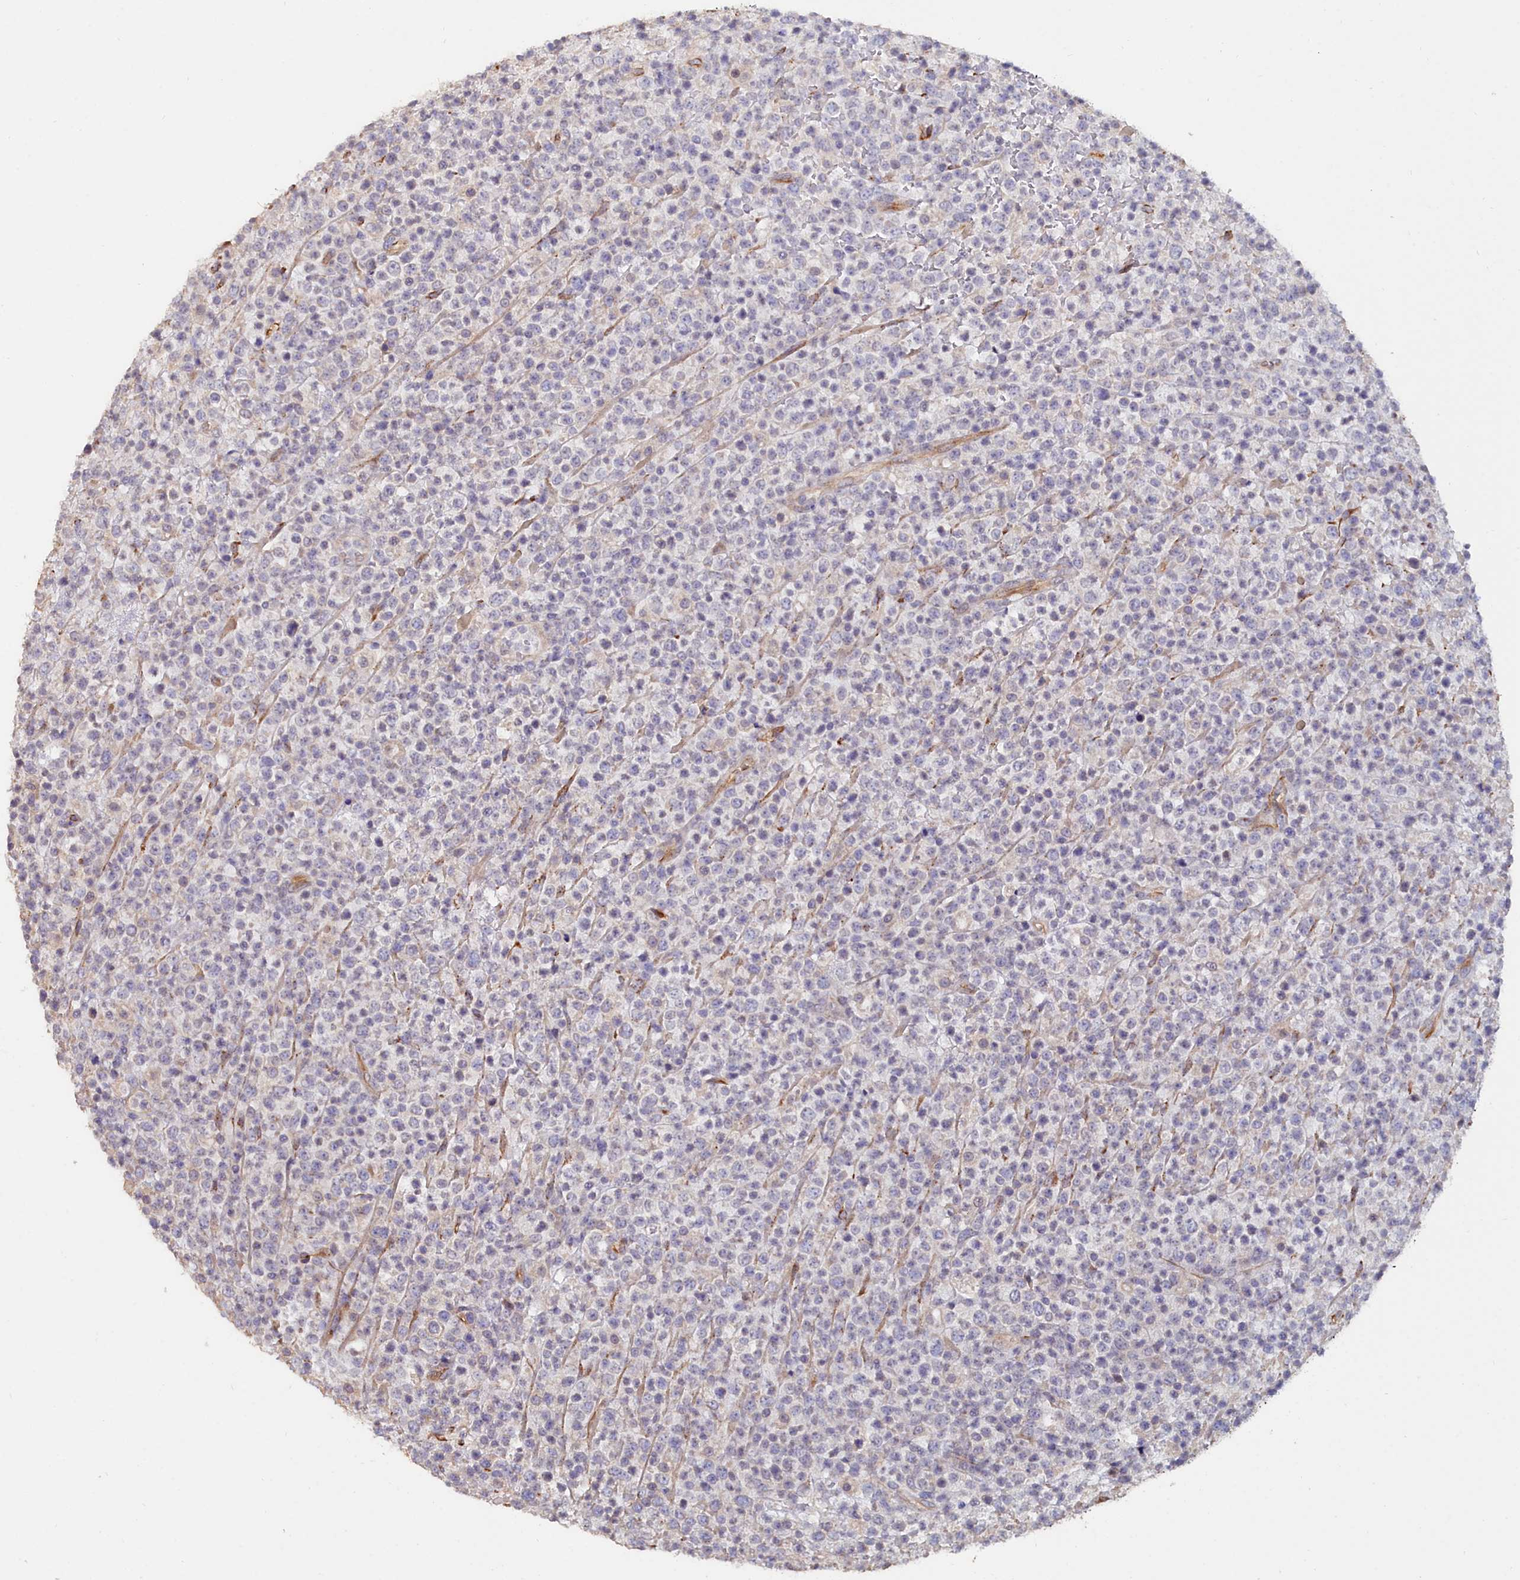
{"staining": {"intensity": "negative", "quantity": "none", "location": "none"}, "tissue": "lymphoma", "cell_type": "Tumor cells", "image_type": "cancer", "snomed": [{"axis": "morphology", "description": "Malignant lymphoma, non-Hodgkin's type, High grade"}, {"axis": "topography", "description": "Colon"}], "caption": "Immunohistochemistry histopathology image of human lymphoma stained for a protein (brown), which exhibits no staining in tumor cells. The staining is performed using DAB (3,3'-diaminobenzidine) brown chromogen with nuclei counter-stained in using hematoxylin.", "gene": "C4orf19", "patient": {"sex": "female", "age": 53}}